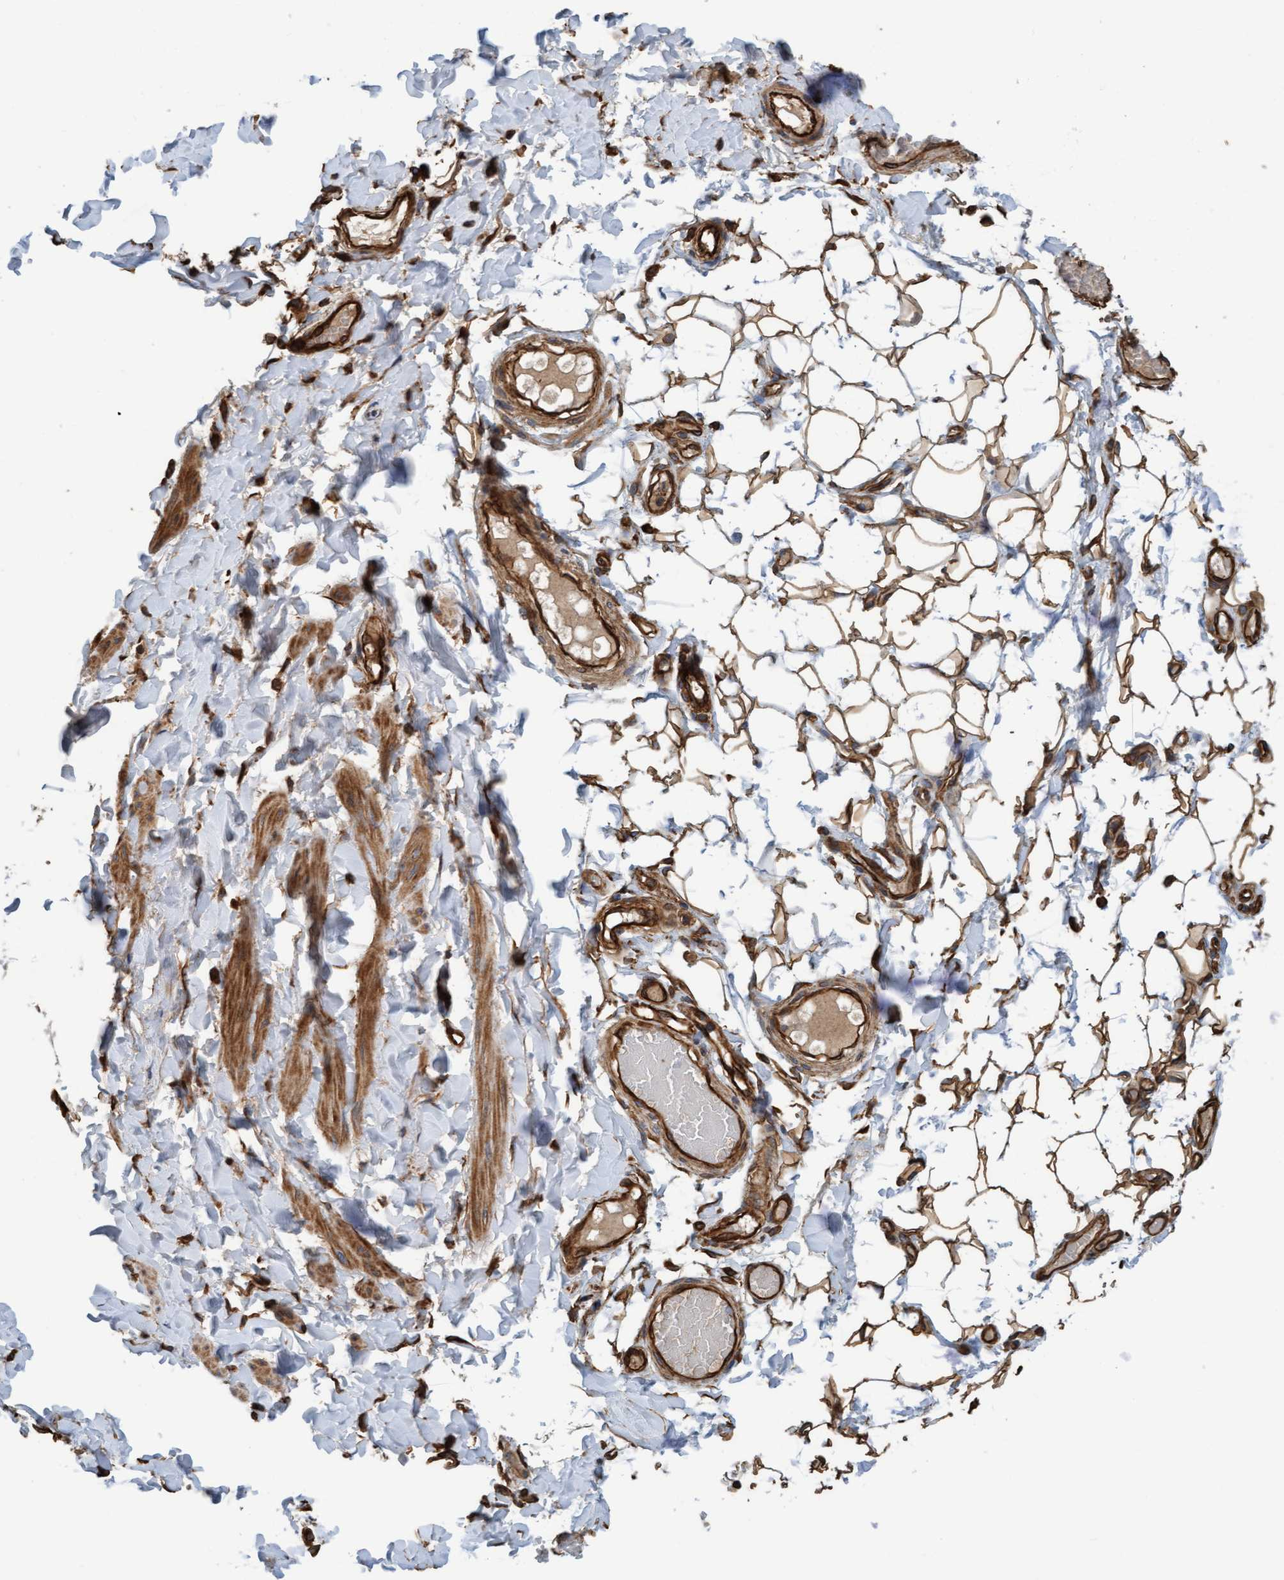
{"staining": {"intensity": "moderate", "quantity": ">75%", "location": "cytoplasmic/membranous"}, "tissue": "adipose tissue", "cell_type": "Adipocytes", "image_type": "normal", "snomed": [{"axis": "morphology", "description": "Normal tissue, NOS"}, {"axis": "topography", "description": "Adipose tissue"}, {"axis": "topography", "description": "Vascular tissue"}, {"axis": "topography", "description": "Peripheral nerve tissue"}], "caption": "Immunohistochemistry (DAB) staining of benign adipose tissue reveals moderate cytoplasmic/membranous protein staining in about >75% of adipocytes.", "gene": "STXBP4", "patient": {"sex": "male", "age": 25}}